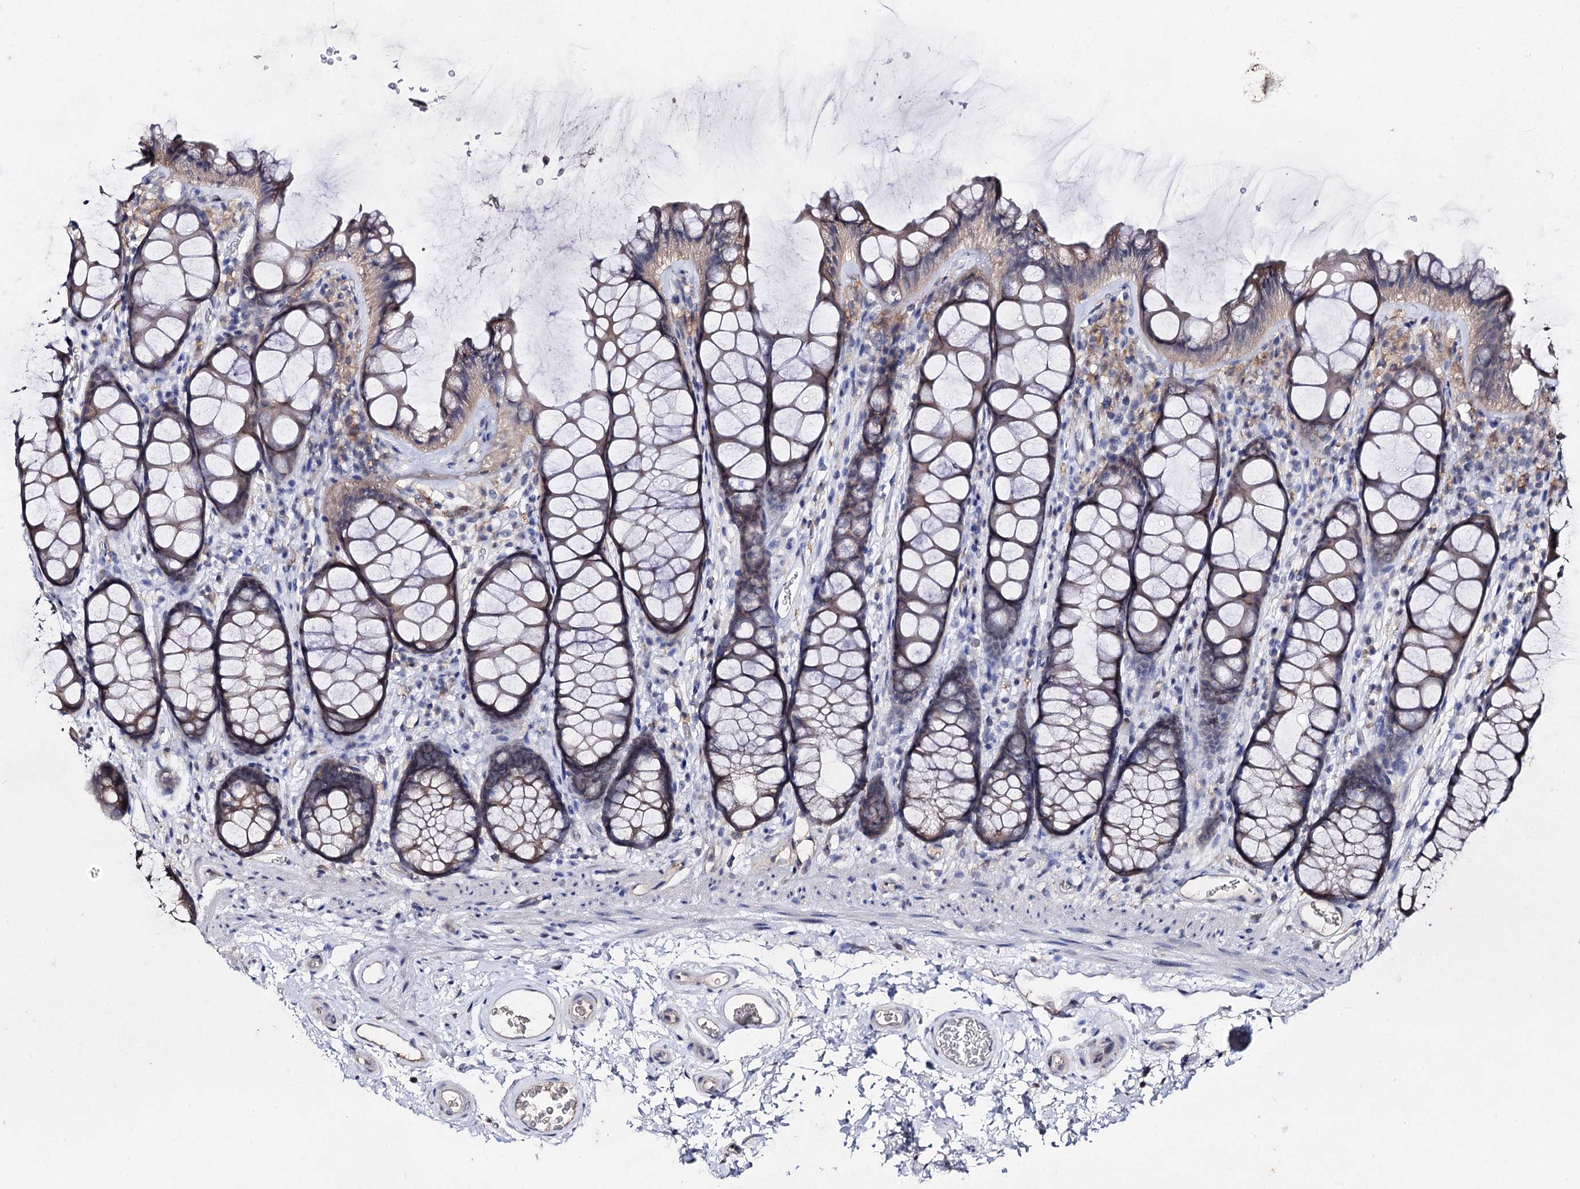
{"staining": {"intensity": "weak", "quantity": "25%-75%", "location": "cytoplasmic/membranous"}, "tissue": "colon", "cell_type": "Endothelial cells", "image_type": "normal", "snomed": [{"axis": "morphology", "description": "Normal tissue, NOS"}, {"axis": "topography", "description": "Colon"}], "caption": "High-power microscopy captured an immunohistochemistry image of normal colon, revealing weak cytoplasmic/membranous positivity in approximately 25%-75% of endothelial cells. The staining was performed using DAB (3,3'-diaminobenzidine) to visualize the protein expression in brown, while the nuclei were stained in blue with hematoxylin (Magnification: 20x).", "gene": "ACTR6", "patient": {"sex": "female", "age": 82}}